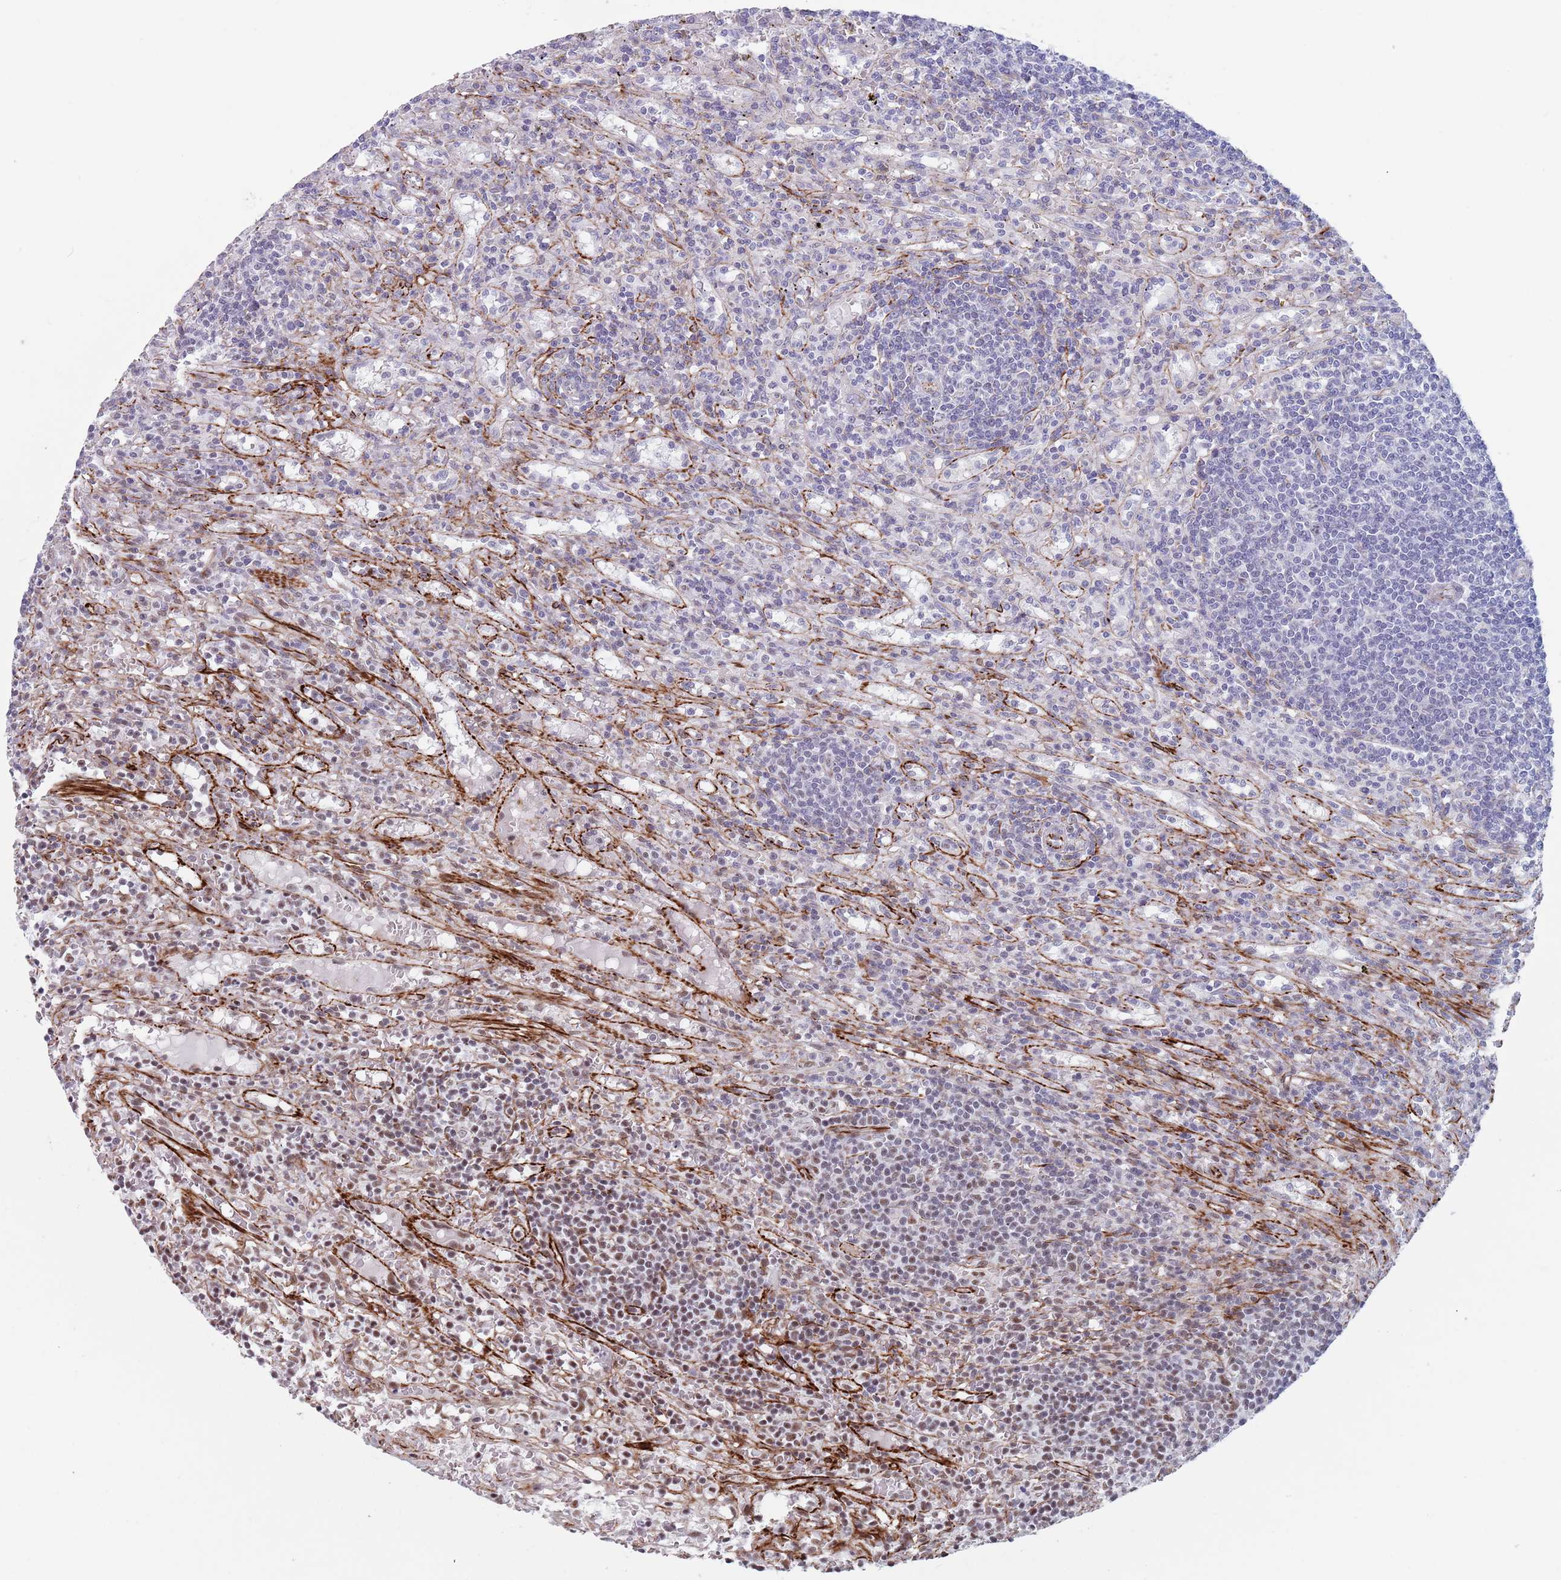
{"staining": {"intensity": "negative", "quantity": "none", "location": "none"}, "tissue": "lymphoma", "cell_type": "Tumor cells", "image_type": "cancer", "snomed": [{"axis": "morphology", "description": "Malignant lymphoma, non-Hodgkin's type, Low grade"}, {"axis": "topography", "description": "Spleen"}], "caption": "An image of human low-grade malignant lymphoma, non-Hodgkin's type is negative for staining in tumor cells. Nuclei are stained in blue.", "gene": "OR5A2", "patient": {"sex": "male", "age": 76}}